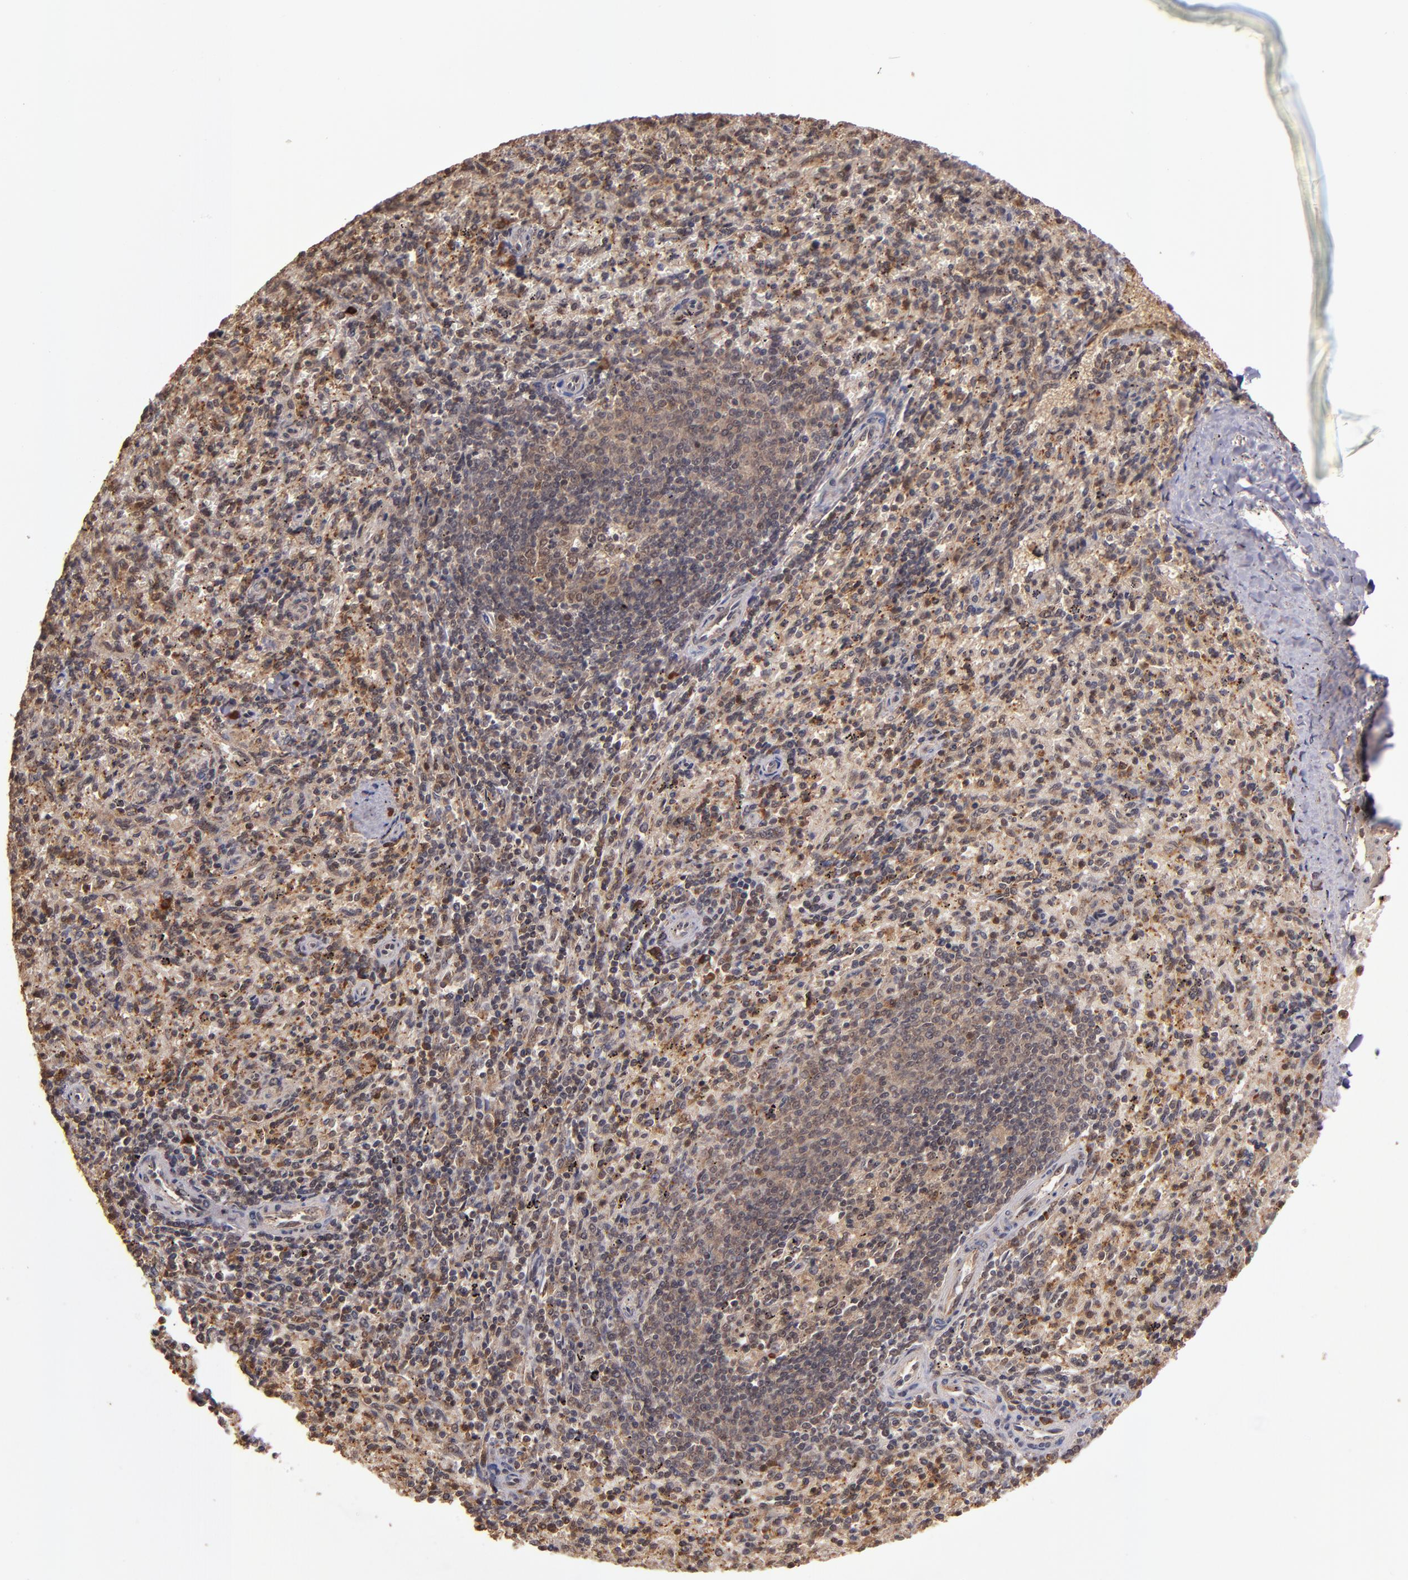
{"staining": {"intensity": "weak", "quantity": "25%-75%", "location": "cytoplasmic/membranous"}, "tissue": "spleen", "cell_type": "Cells in red pulp", "image_type": "normal", "snomed": [{"axis": "morphology", "description": "Normal tissue, NOS"}, {"axis": "topography", "description": "Spleen"}], "caption": "The photomicrograph reveals immunohistochemical staining of benign spleen. There is weak cytoplasmic/membranous positivity is present in about 25%-75% of cells in red pulp. (brown staining indicates protein expression, while blue staining denotes nuclei).", "gene": "RIOK3", "patient": {"sex": "female", "age": 10}}